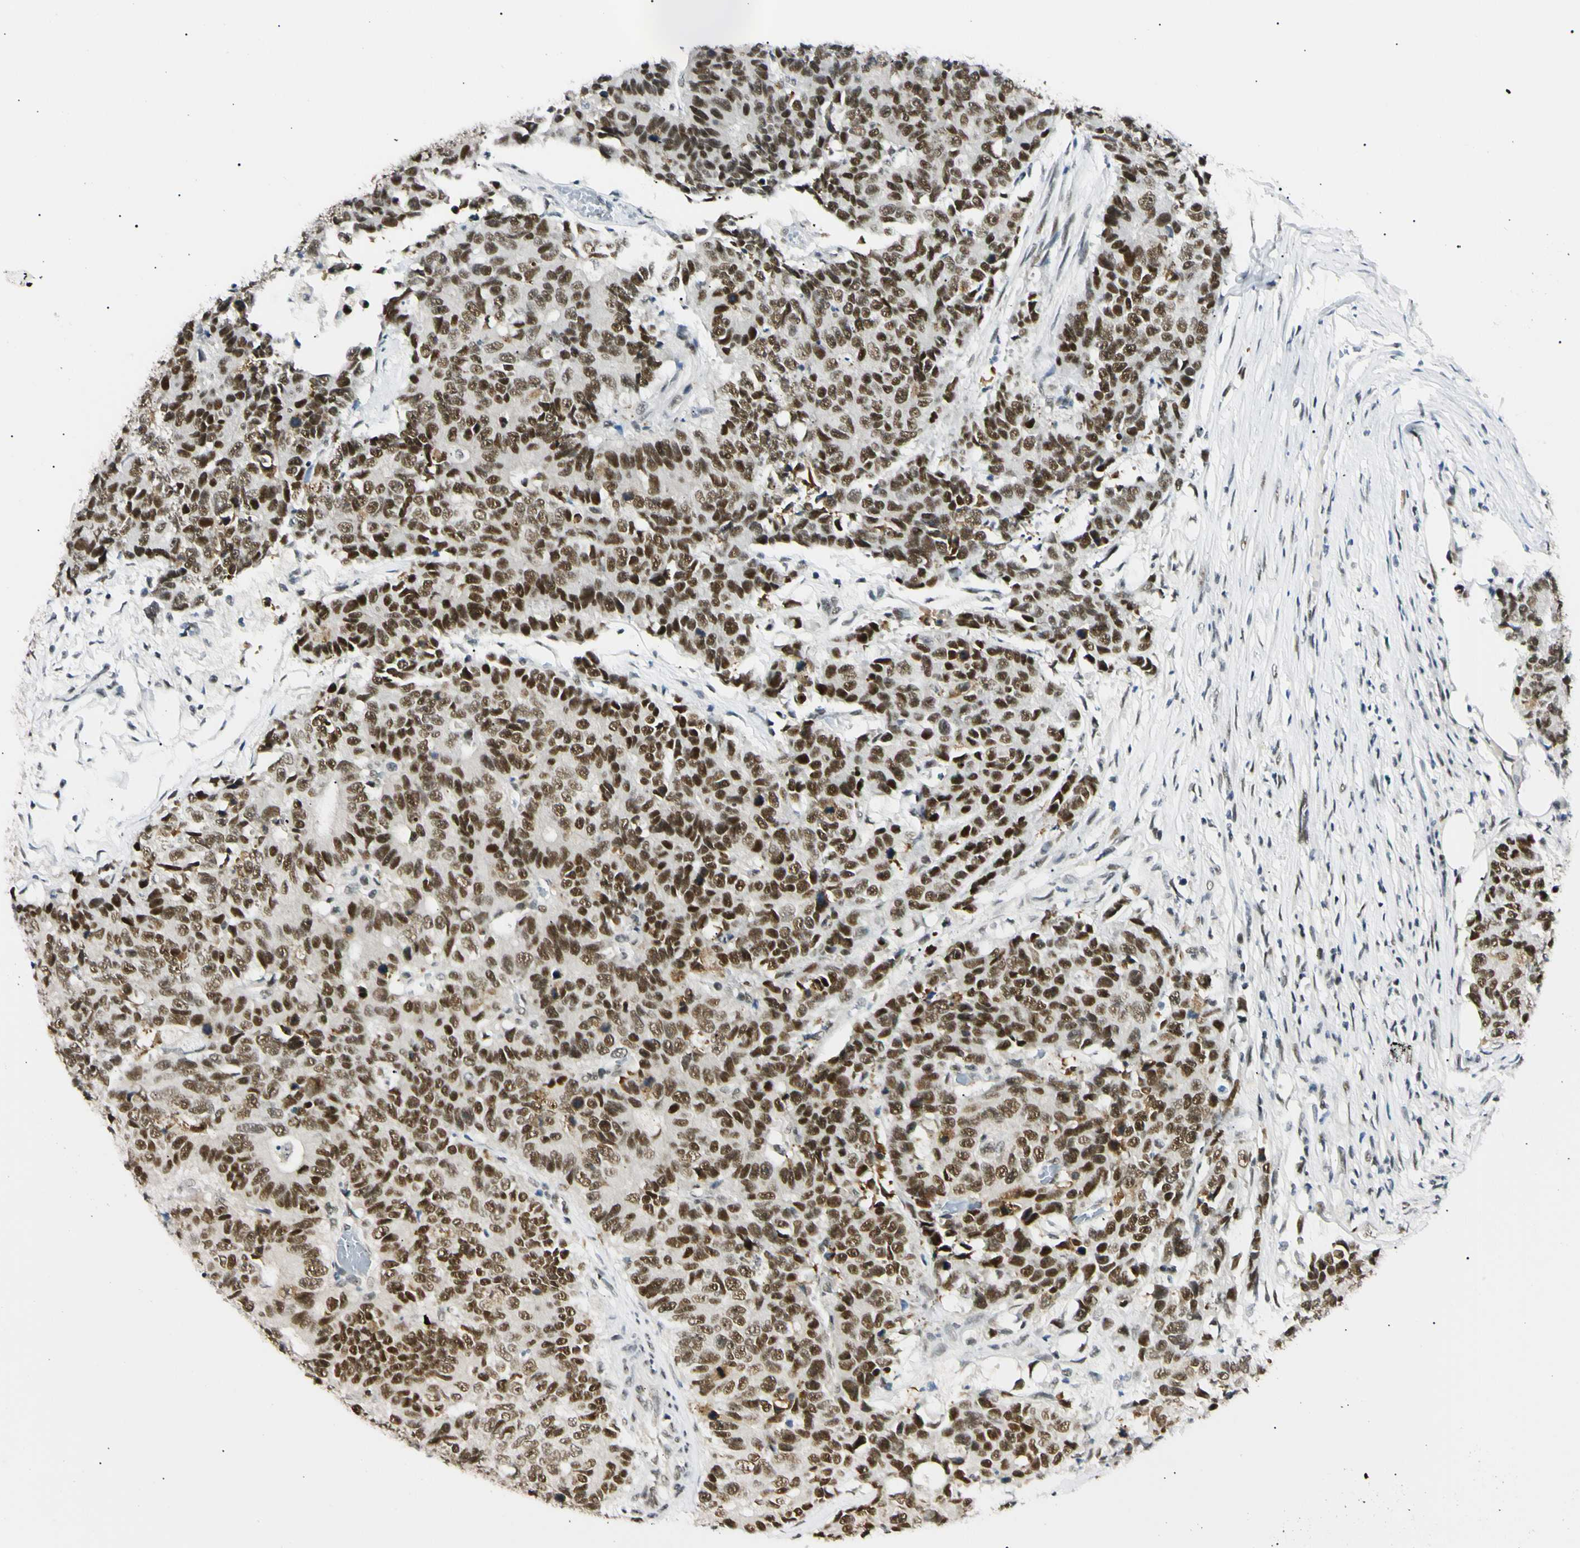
{"staining": {"intensity": "moderate", "quantity": ">75%", "location": "nuclear"}, "tissue": "colorectal cancer", "cell_type": "Tumor cells", "image_type": "cancer", "snomed": [{"axis": "morphology", "description": "Adenocarcinoma, NOS"}, {"axis": "topography", "description": "Colon"}], "caption": "A brown stain labels moderate nuclear expression of a protein in adenocarcinoma (colorectal) tumor cells.", "gene": "ZNF134", "patient": {"sex": "female", "age": 86}}